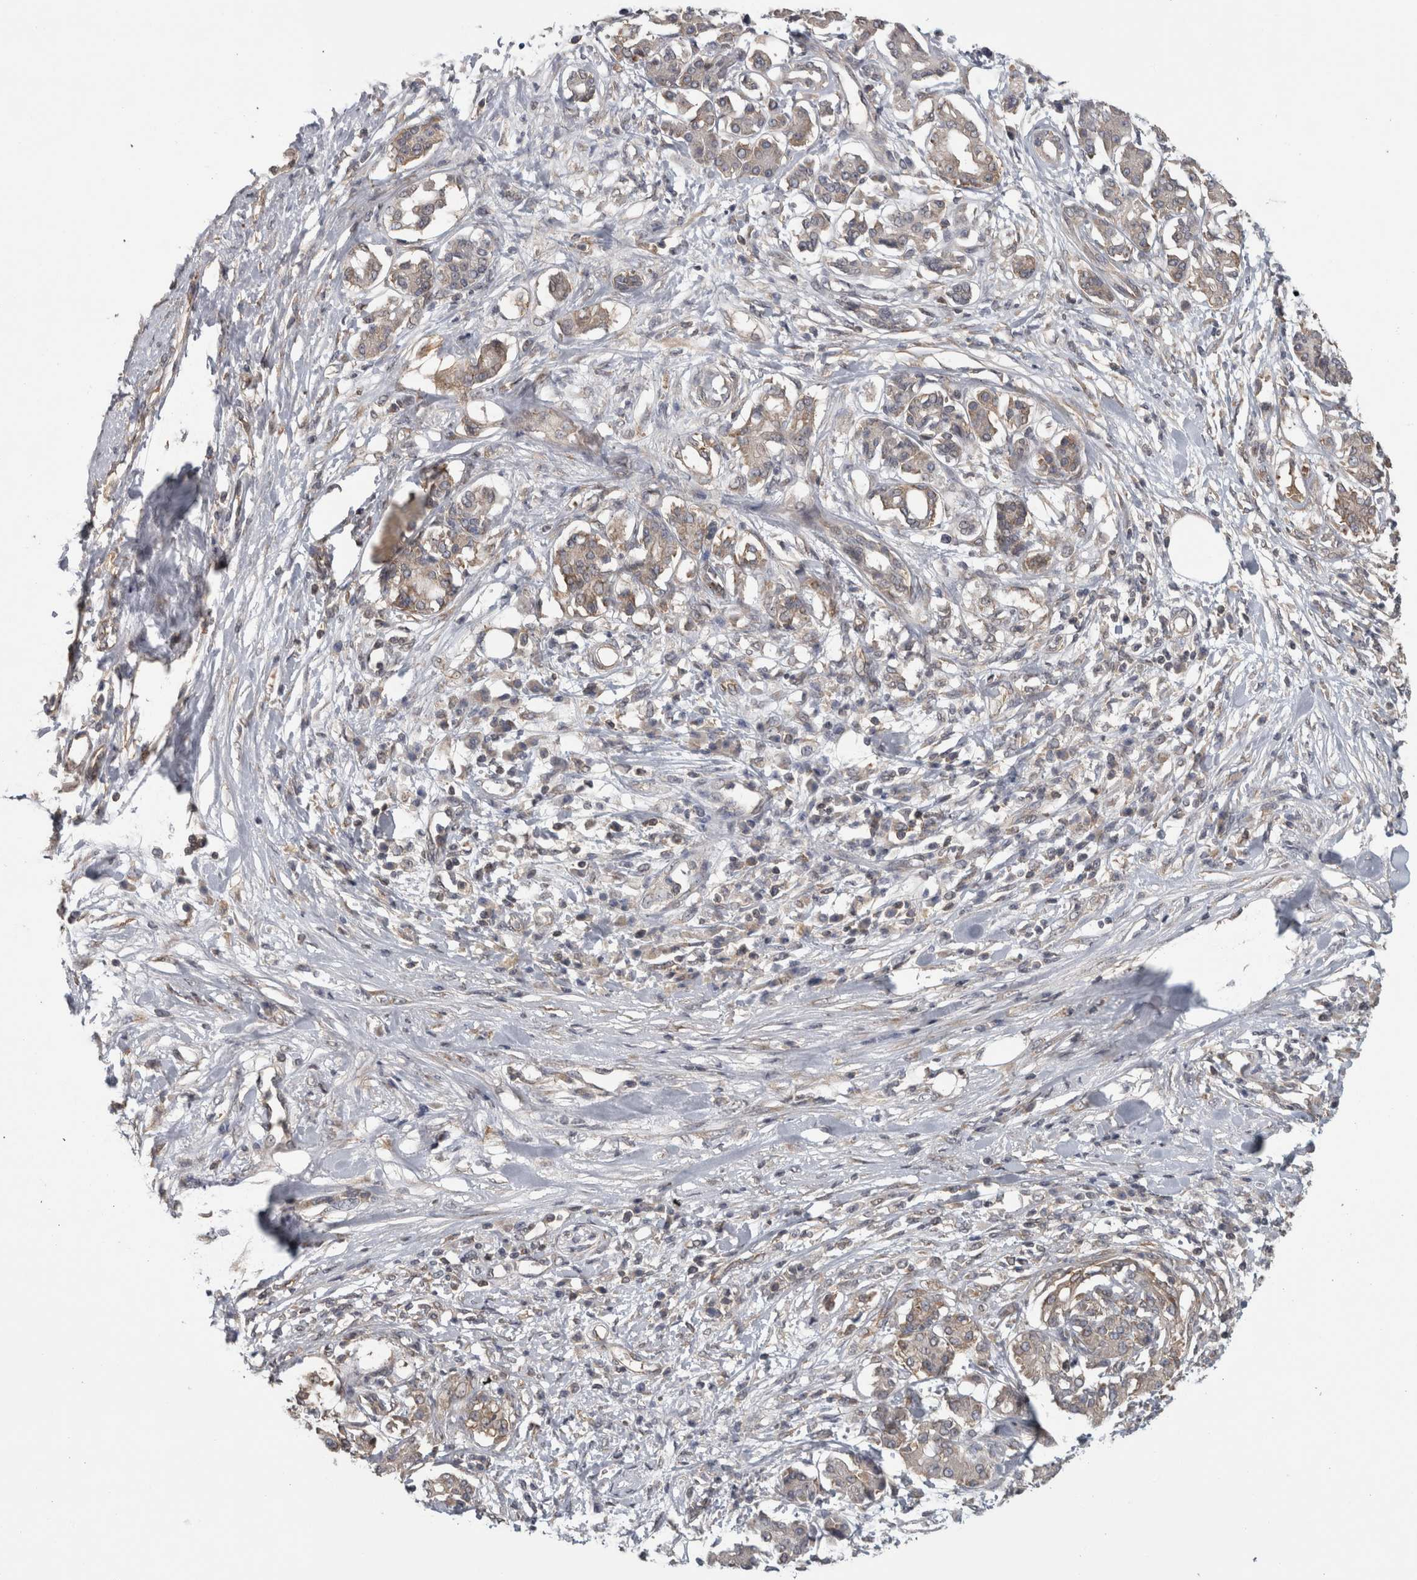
{"staining": {"intensity": "weak", "quantity": "<25%", "location": "cytoplasmic/membranous"}, "tissue": "pancreatic cancer", "cell_type": "Tumor cells", "image_type": "cancer", "snomed": [{"axis": "morphology", "description": "Adenocarcinoma, NOS"}, {"axis": "topography", "description": "Pancreas"}], "caption": "Image shows no protein staining in tumor cells of pancreatic cancer (adenocarcinoma) tissue.", "gene": "ATXN2", "patient": {"sex": "female", "age": 56}}